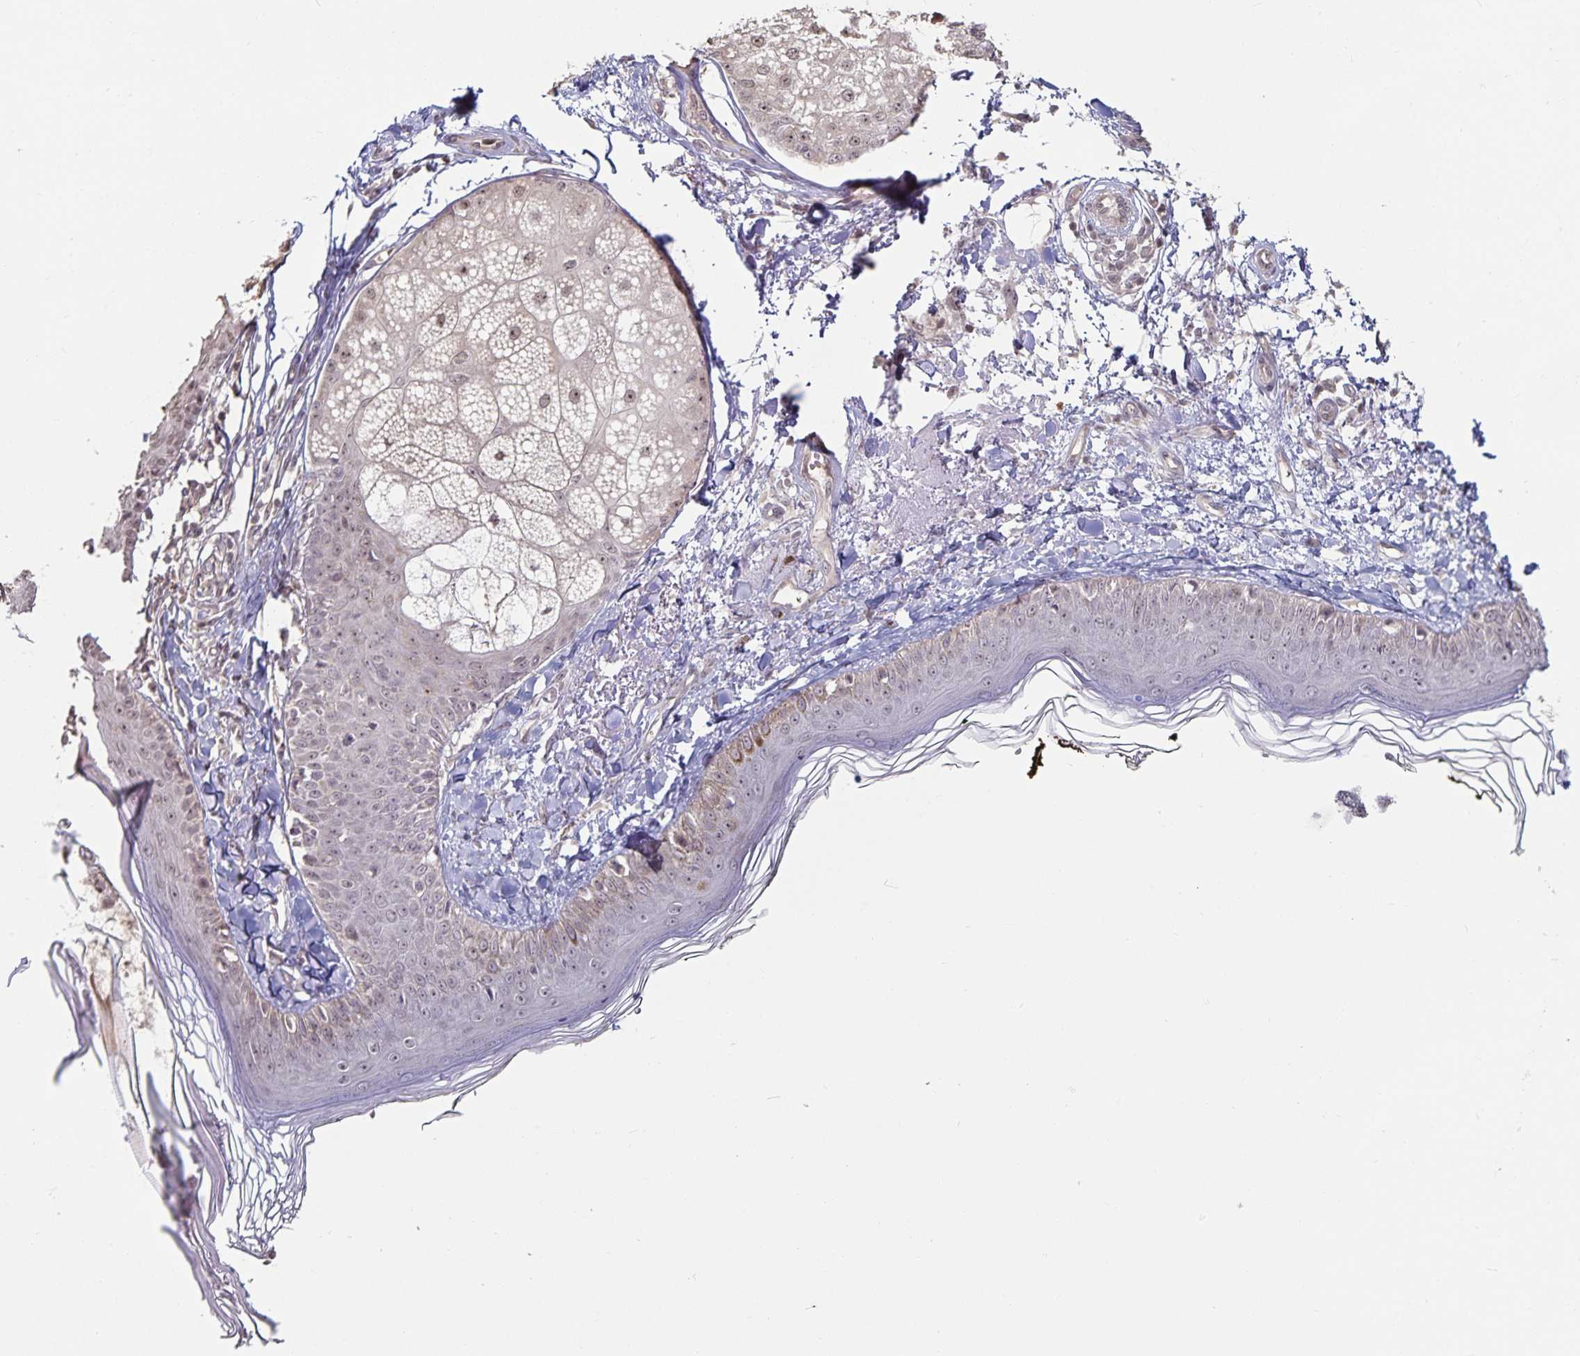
{"staining": {"intensity": "negative", "quantity": "none", "location": "none"}, "tissue": "skin", "cell_type": "Fibroblasts", "image_type": "normal", "snomed": [{"axis": "morphology", "description": "Normal tissue, NOS"}, {"axis": "topography", "description": "Skin"}], "caption": "Immunohistochemistry of benign skin demonstrates no expression in fibroblasts.", "gene": "DNAH9", "patient": {"sex": "male", "age": 76}}